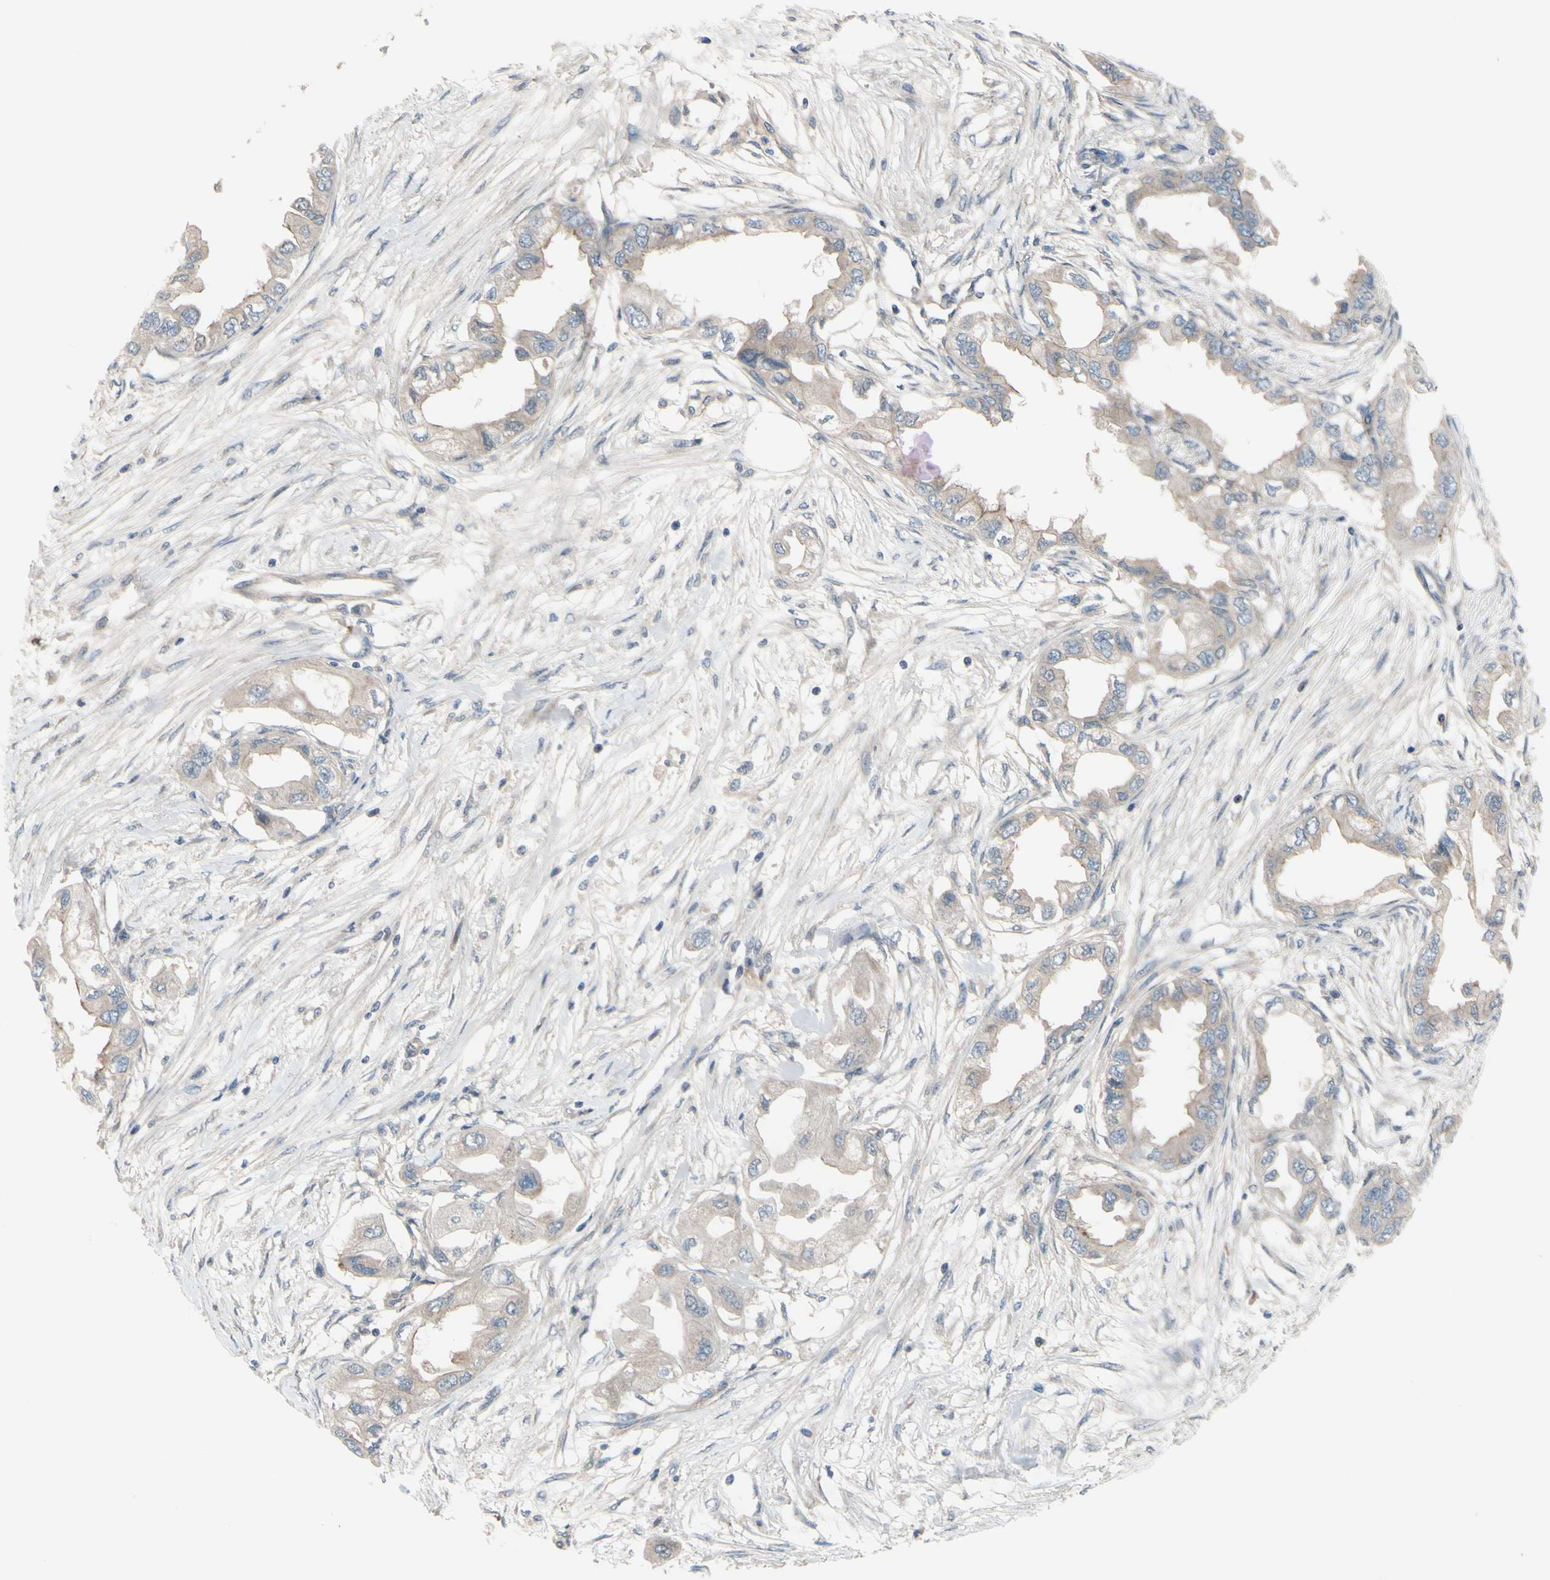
{"staining": {"intensity": "weak", "quantity": "25%-75%", "location": "cytoplasmic/membranous"}, "tissue": "endometrial cancer", "cell_type": "Tumor cells", "image_type": "cancer", "snomed": [{"axis": "morphology", "description": "Adenocarcinoma, NOS"}, {"axis": "topography", "description": "Endometrium"}], "caption": "Immunohistochemistry (DAB (3,3'-diaminobenzidine)) staining of endometrial cancer reveals weak cytoplasmic/membranous protein expression in approximately 25%-75% of tumor cells.", "gene": "ICAM5", "patient": {"sex": "female", "age": 67}}